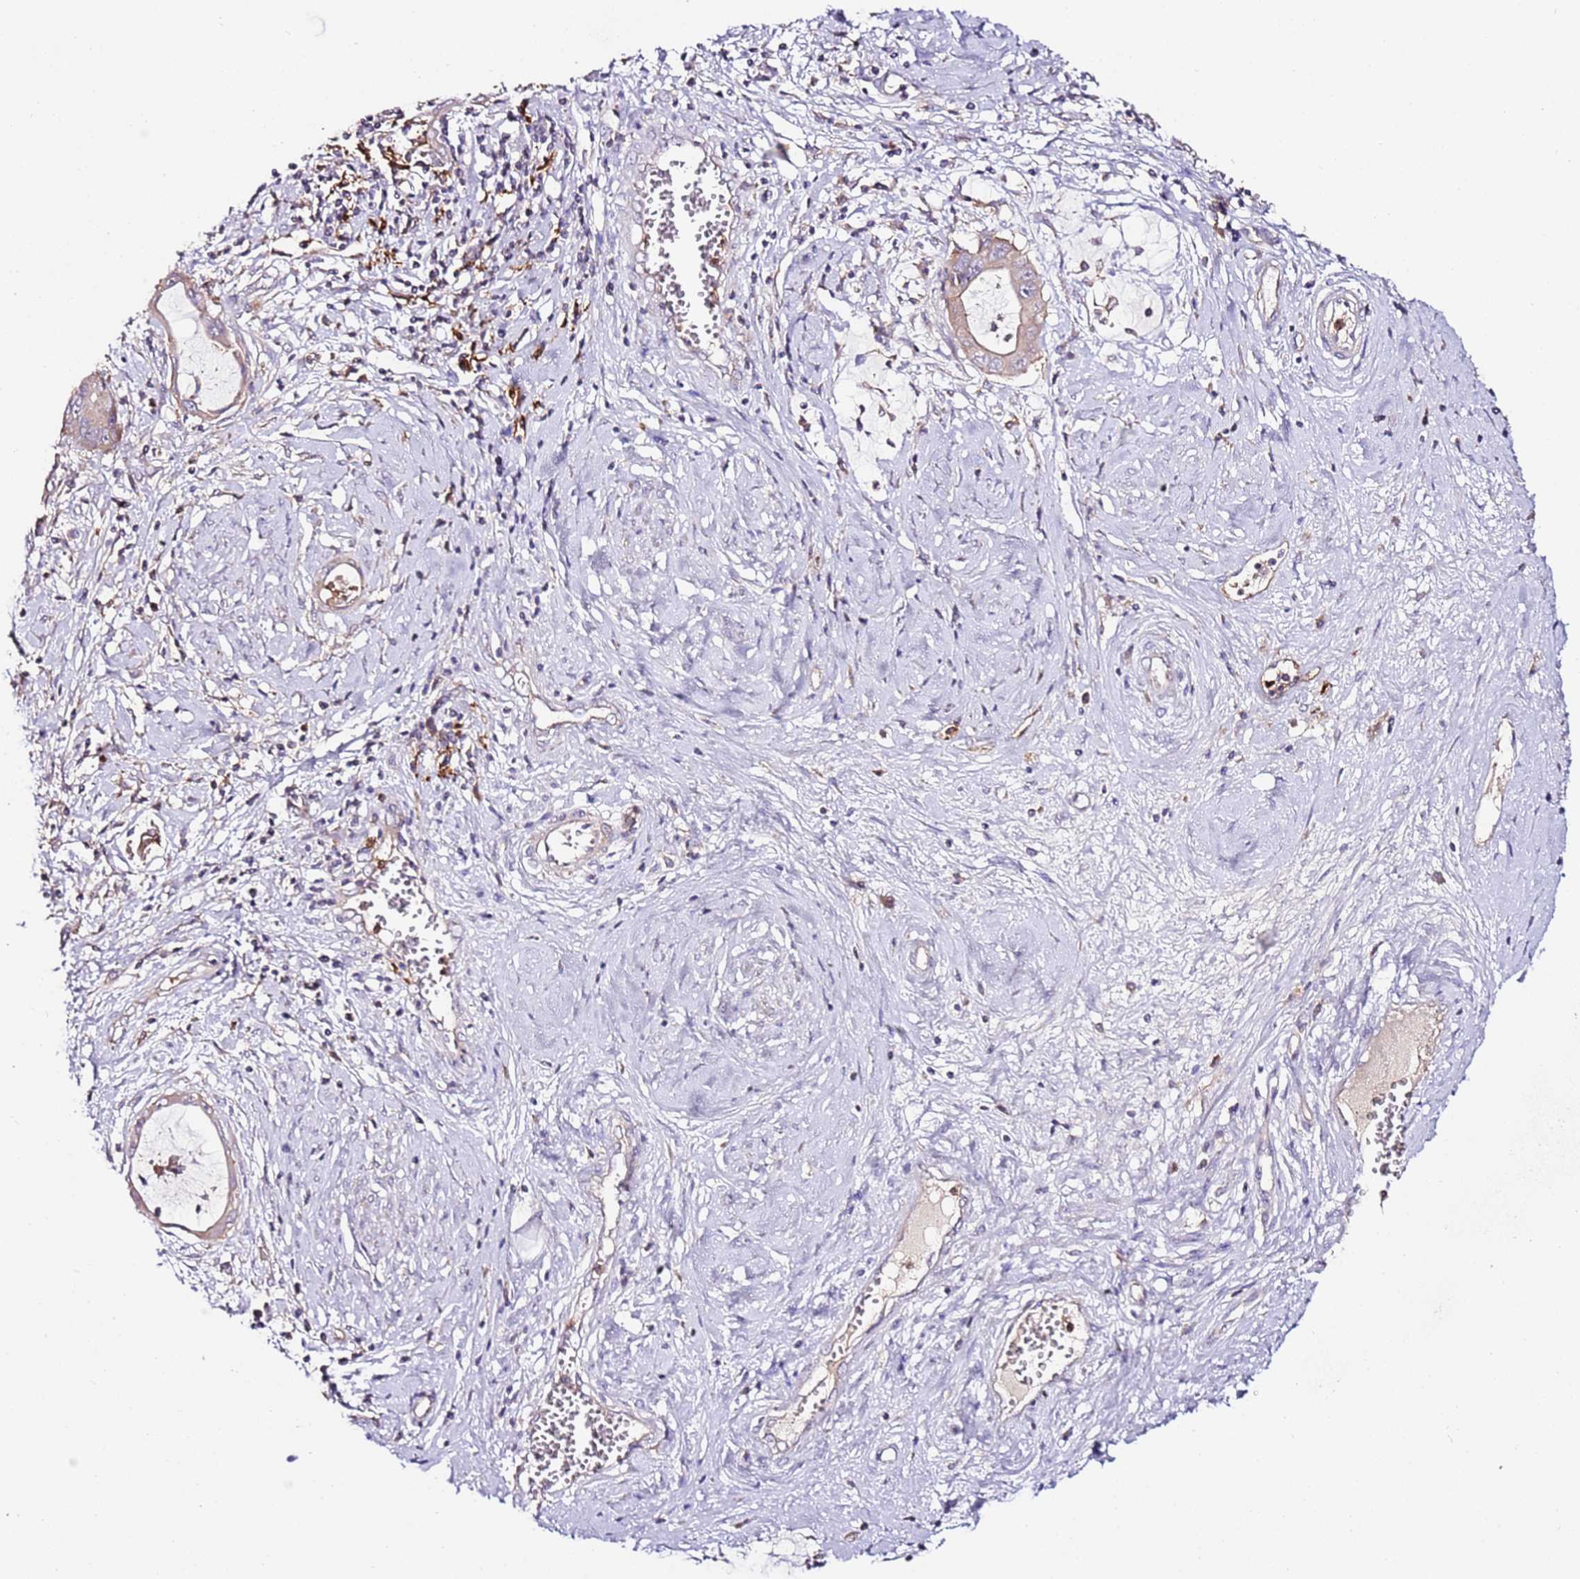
{"staining": {"intensity": "weak", "quantity": ">75%", "location": "cytoplasmic/membranous"}, "tissue": "cervical cancer", "cell_type": "Tumor cells", "image_type": "cancer", "snomed": [{"axis": "morphology", "description": "Adenocarcinoma, NOS"}, {"axis": "topography", "description": "Cervix"}], "caption": "Protein expression analysis of cervical cancer (adenocarcinoma) displays weak cytoplasmic/membranous positivity in approximately >75% of tumor cells.", "gene": "FLVCR1", "patient": {"sex": "female", "age": 44}}